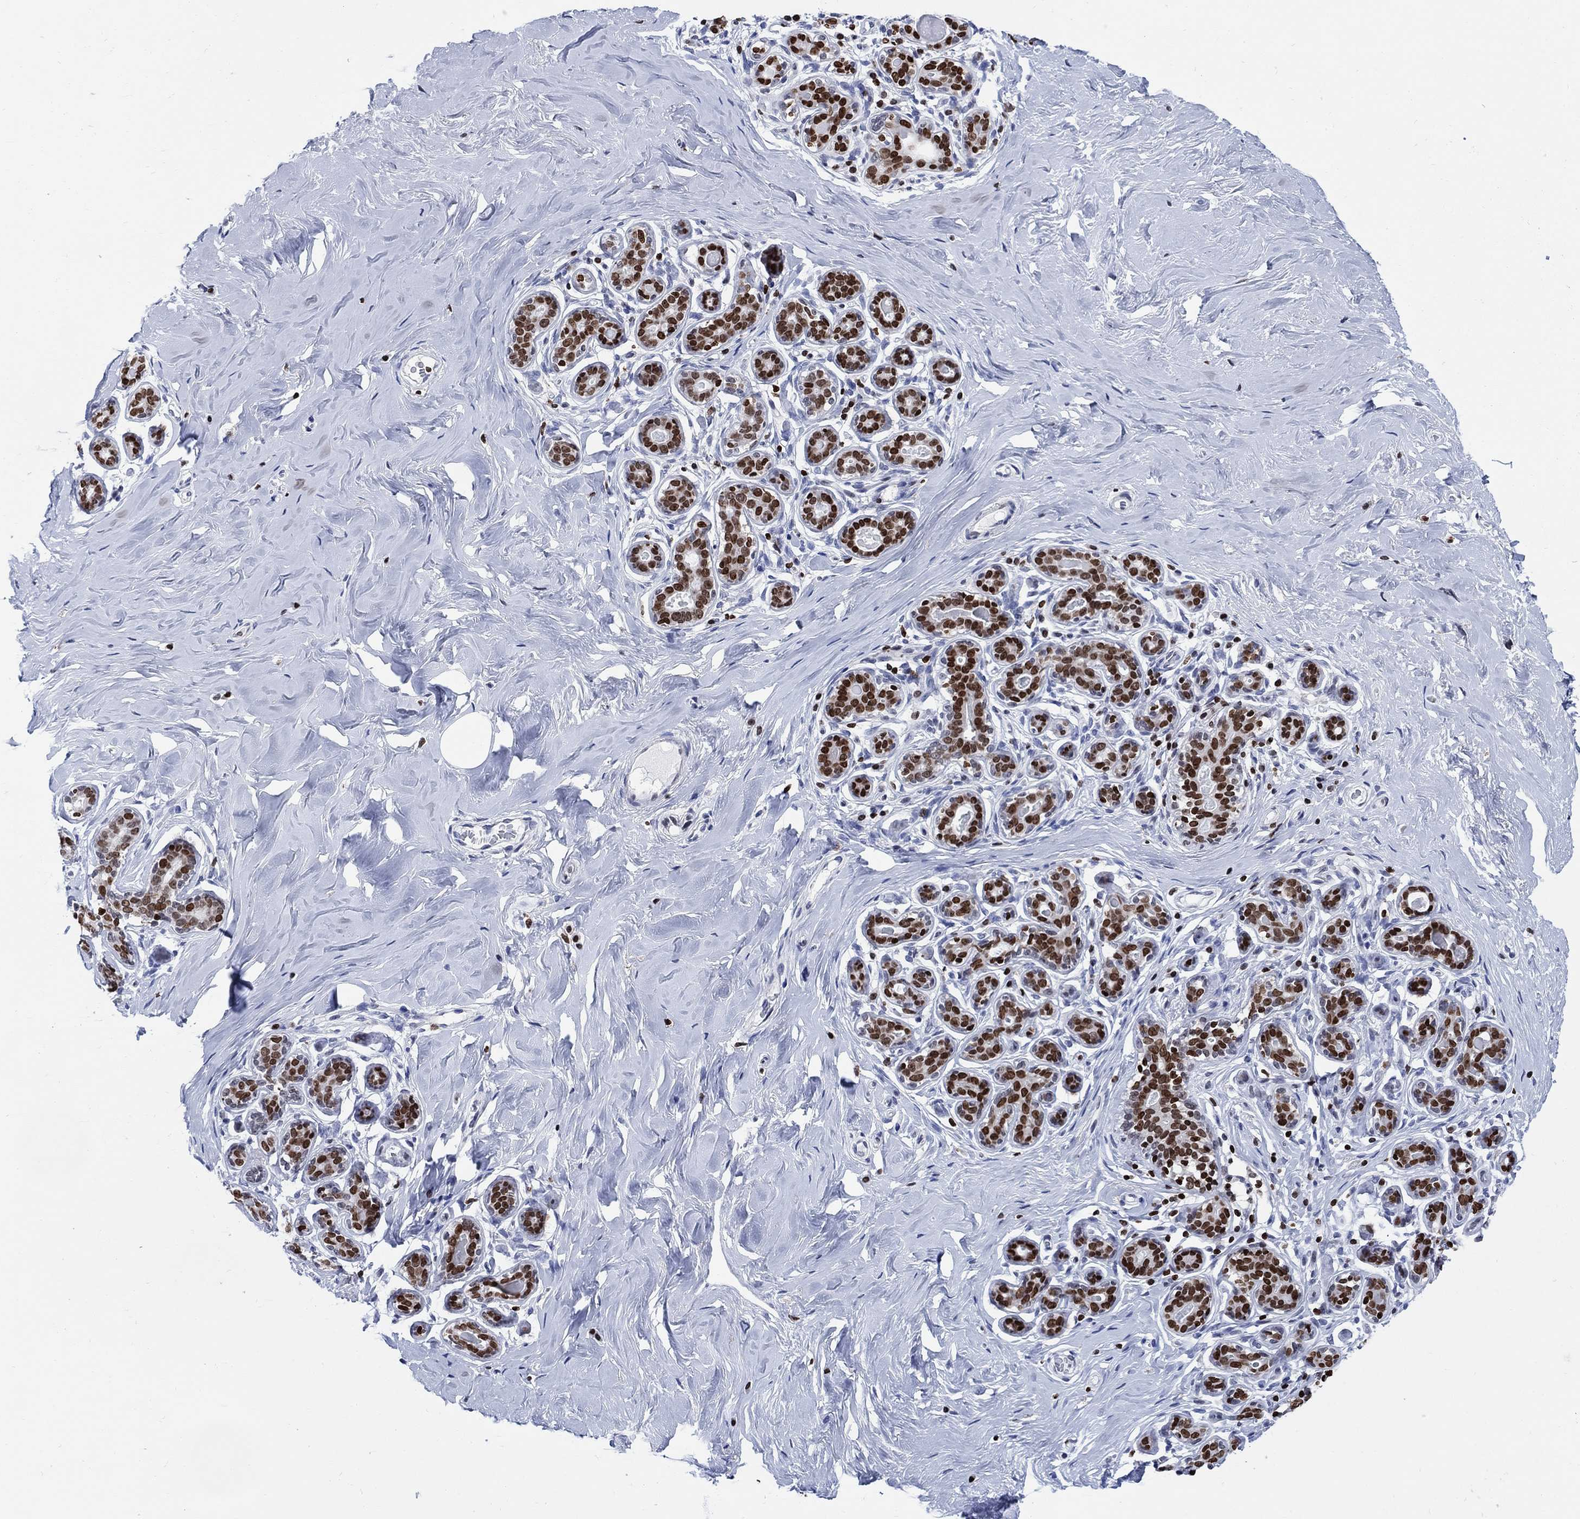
{"staining": {"intensity": "negative", "quantity": "none", "location": "none"}, "tissue": "breast", "cell_type": "Adipocytes", "image_type": "normal", "snomed": [{"axis": "morphology", "description": "Normal tissue, NOS"}, {"axis": "topography", "description": "Skin"}, {"axis": "topography", "description": "Breast"}], "caption": "Adipocytes are negative for protein expression in normal human breast.", "gene": "HMGA1", "patient": {"sex": "female", "age": 43}}